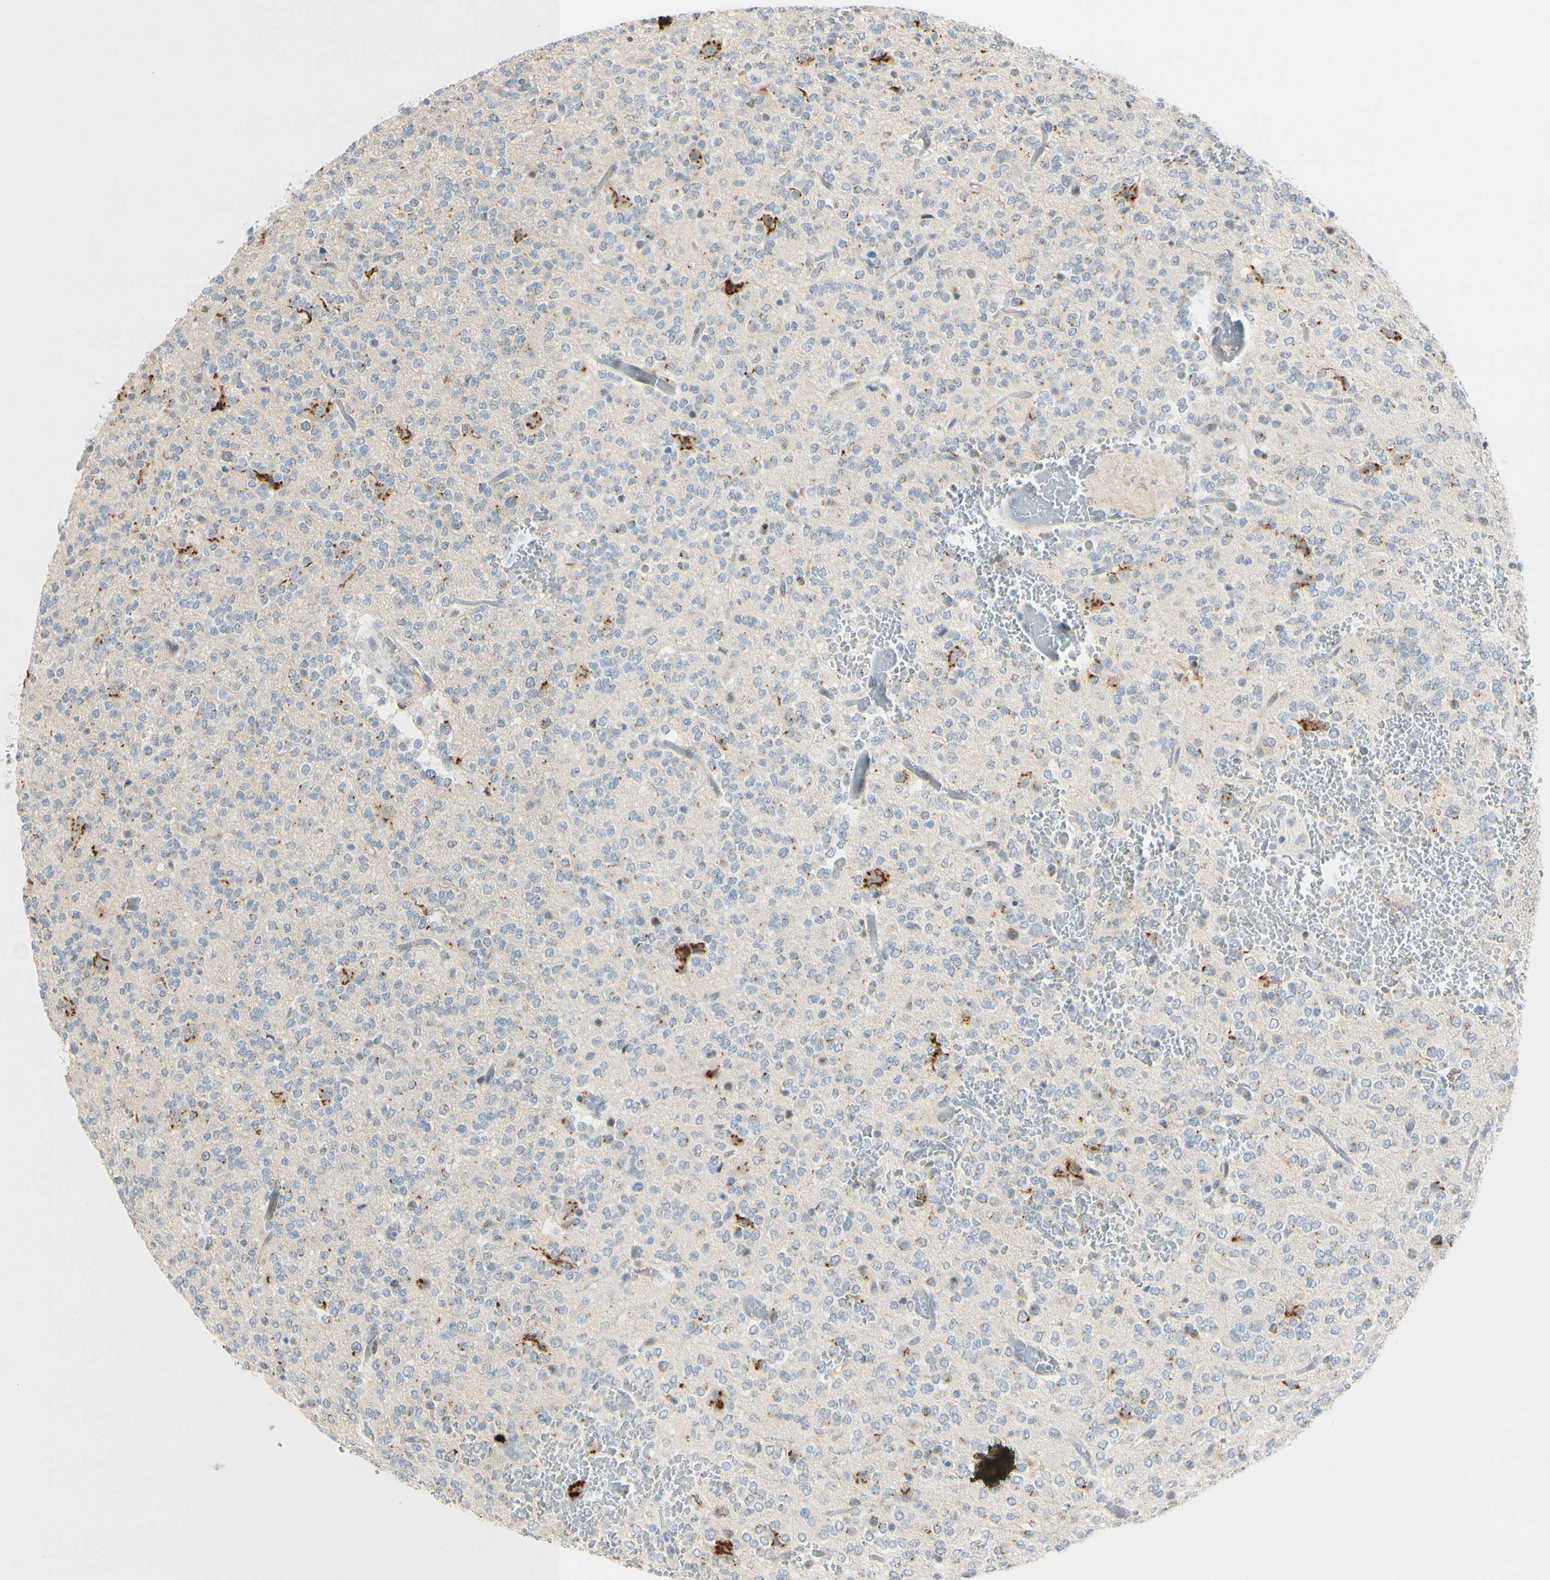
{"staining": {"intensity": "strong", "quantity": "<25%", "location": "cytoplasmic/membranous"}, "tissue": "glioma", "cell_type": "Tumor cells", "image_type": "cancer", "snomed": [{"axis": "morphology", "description": "Glioma, malignant, Low grade"}, {"axis": "topography", "description": "Brain"}], "caption": "Brown immunohistochemical staining in glioma reveals strong cytoplasmic/membranous positivity in about <25% of tumor cells. The staining is performed using DAB brown chromogen to label protein expression. The nuclei are counter-stained blue using hematoxylin.", "gene": "B4GALNT1", "patient": {"sex": "male", "age": 38}}